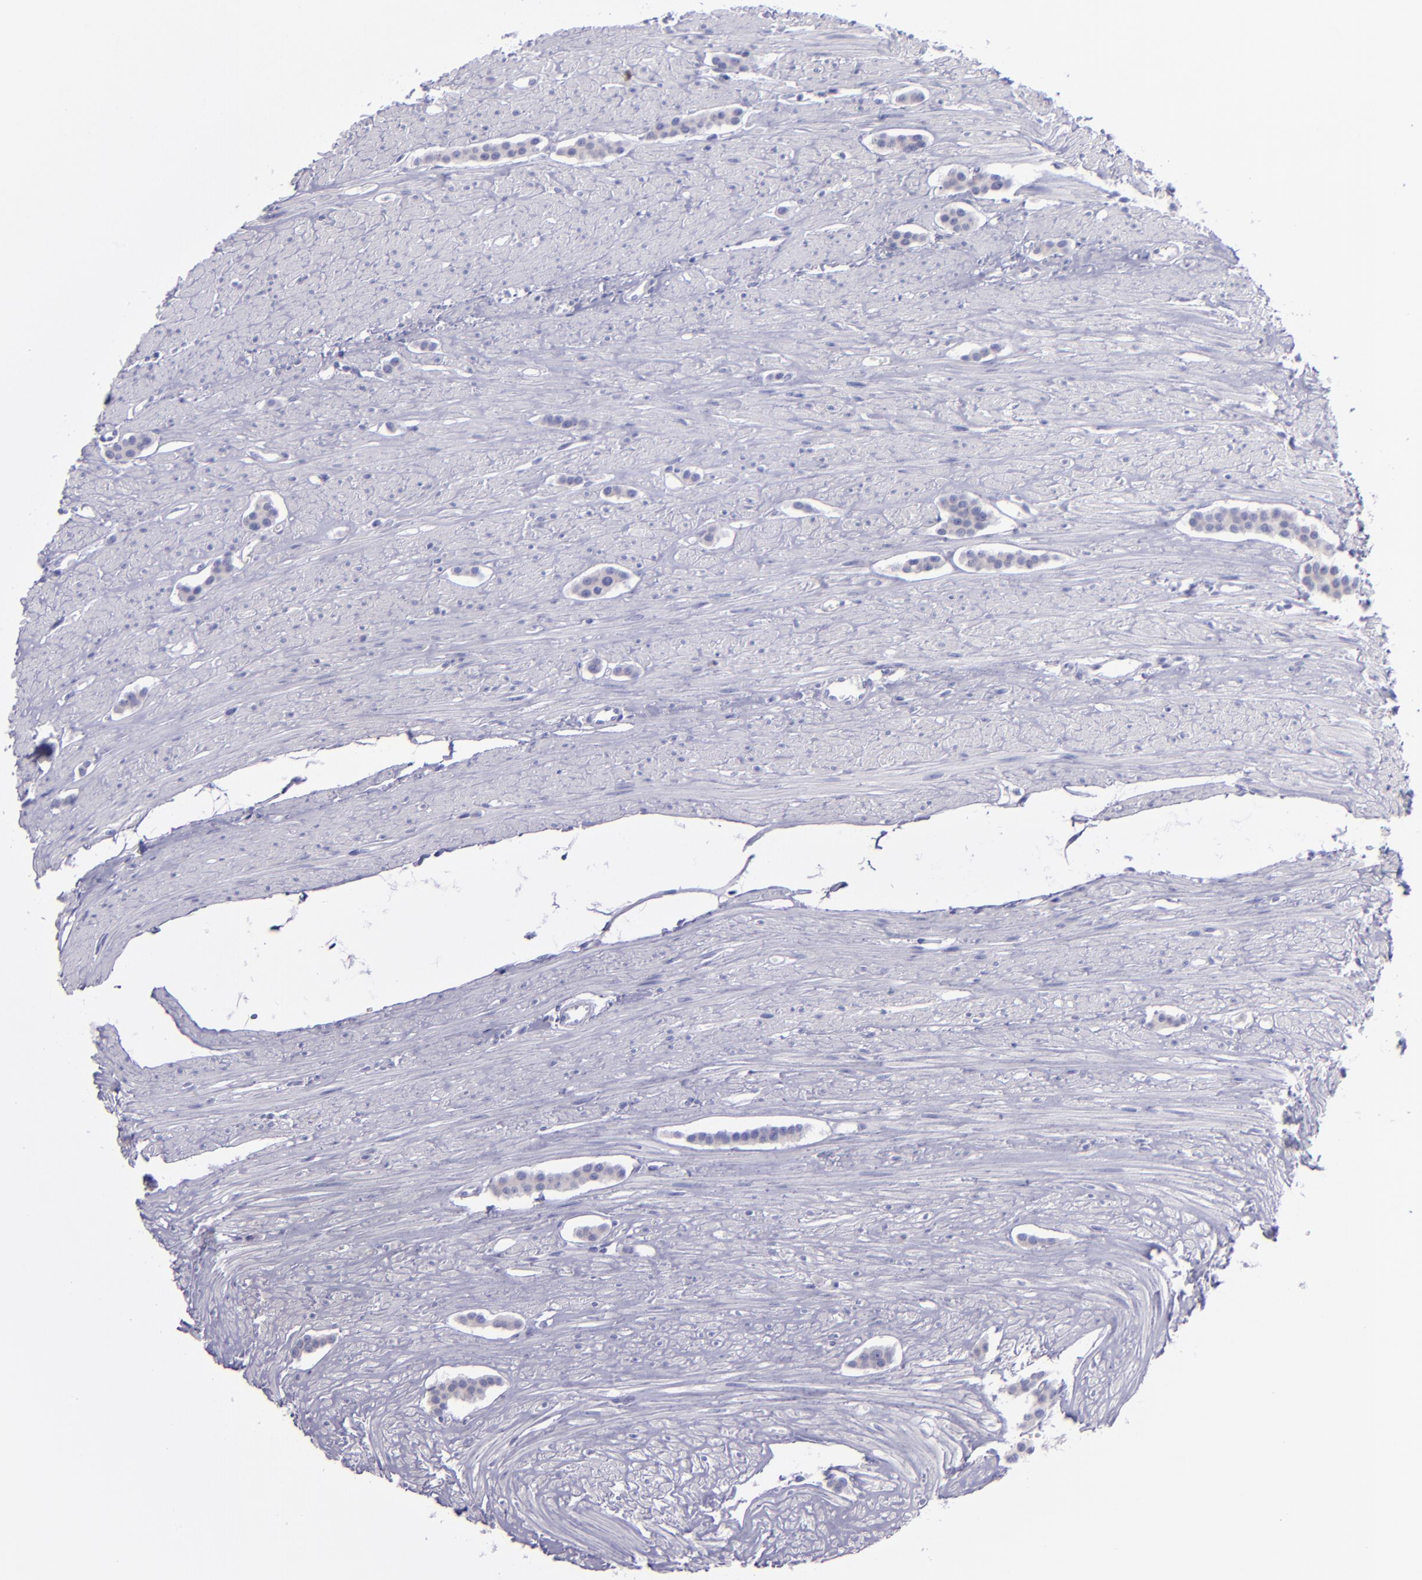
{"staining": {"intensity": "negative", "quantity": "none", "location": "none"}, "tissue": "carcinoid", "cell_type": "Tumor cells", "image_type": "cancer", "snomed": [{"axis": "morphology", "description": "Carcinoid, malignant, NOS"}, {"axis": "topography", "description": "Small intestine"}], "caption": "This photomicrograph is of carcinoid stained with IHC to label a protein in brown with the nuclei are counter-stained blue. There is no staining in tumor cells. Nuclei are stained in blue.", "gene": "TNNT3", "patient": {"sex": "male", "age": 60}}